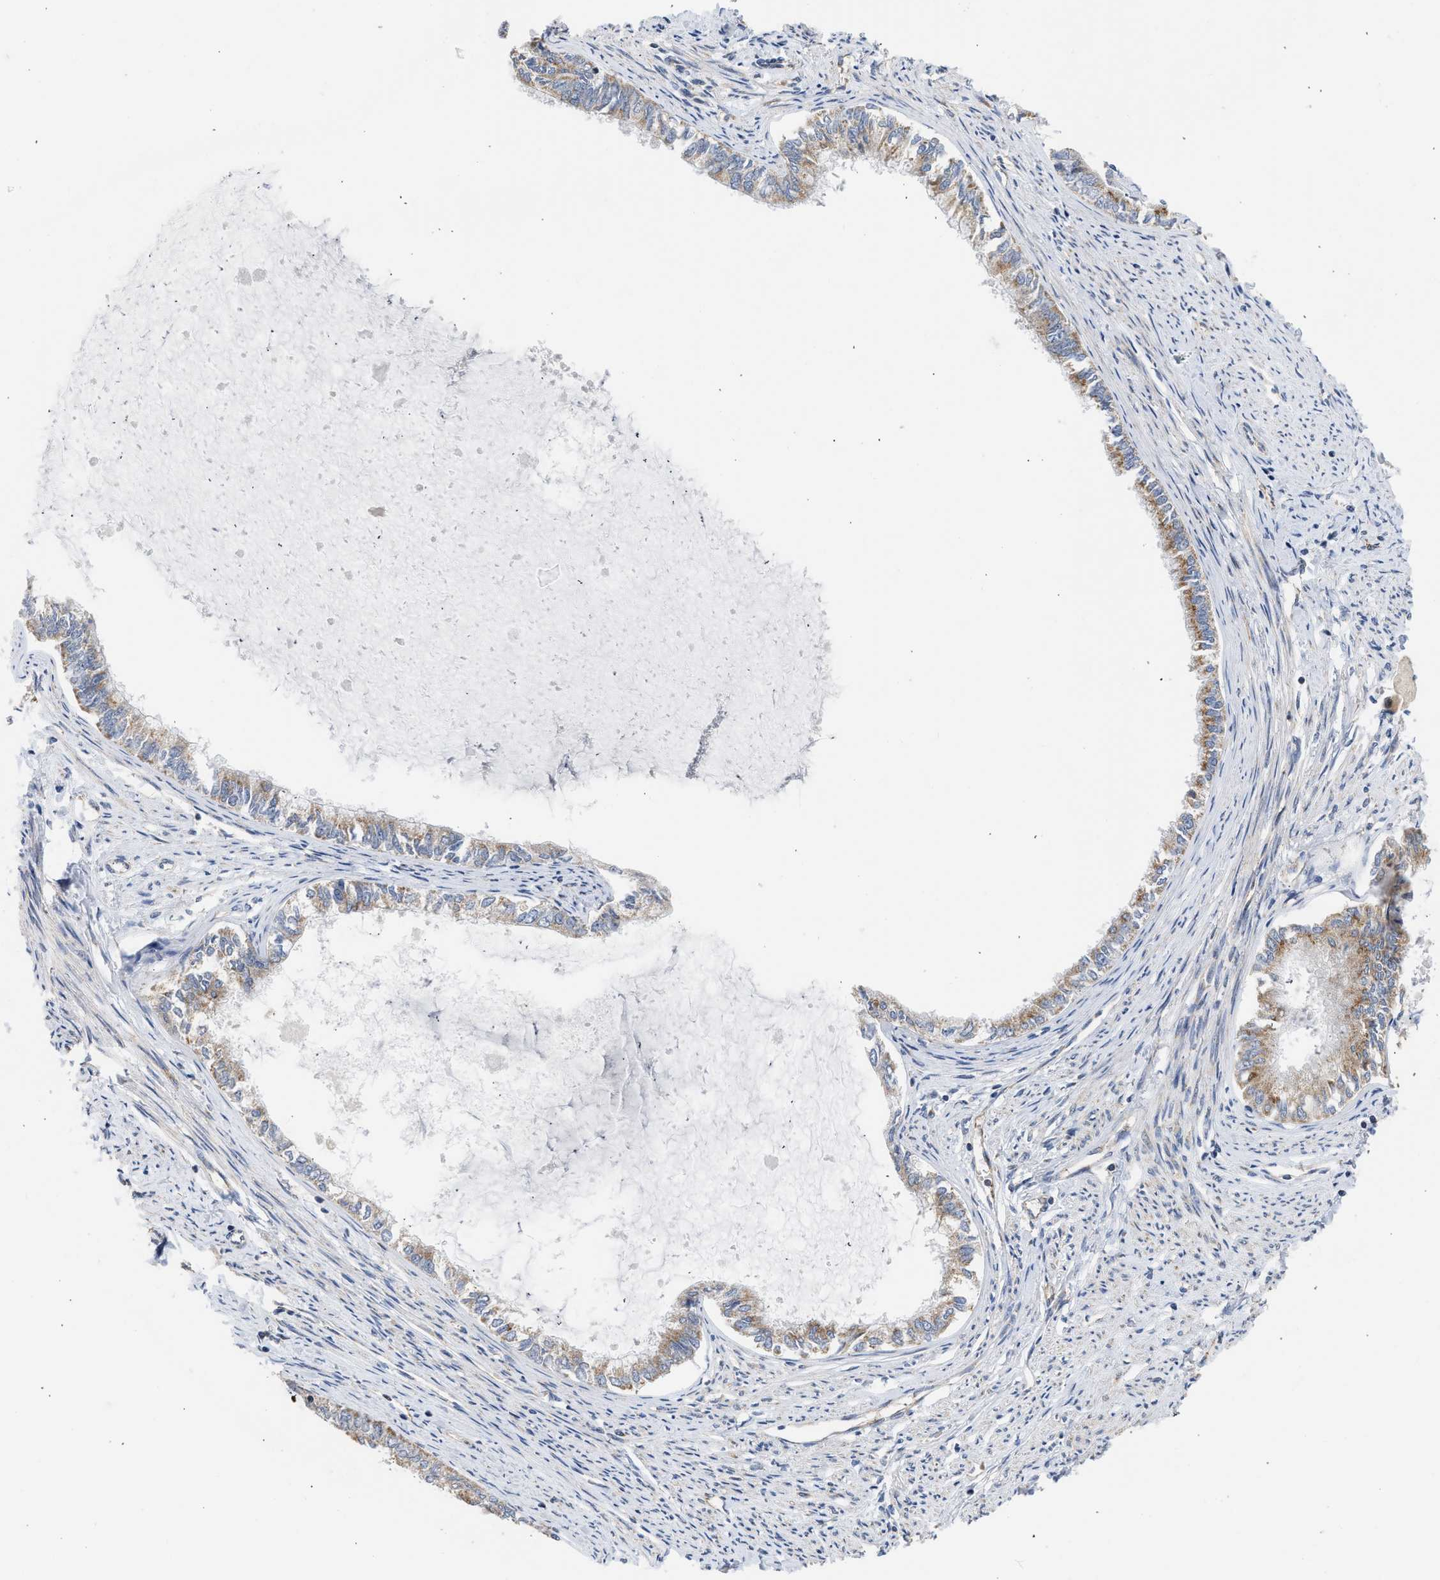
{"staining": {"intensity": "moderate", "quantity": ">75%", "location": "cytoplasmic/membranous"}, "tissue": "endometrial cancer", "cell_type": "Tumor cells", "image_type": "cancer", "snomed": [{"axis": "morphology", "description": "Adenocarcinoma, NOS"}, {"axis": "topography", "description": "Endometrium"}], "caption": "IHC photomicrograph of neoplastic tissue: human adenocarcinoma (endometrial) stained using immunohistochemistry (IHC) displays medium levels of moderate protein expression localized specifically in the cytoplasmic/membranous of tumor cells, appearing as a cytoplasmic/membranous brown color.", "gene": "PIM1", "patient": {"sex": "female", "age": 86}}